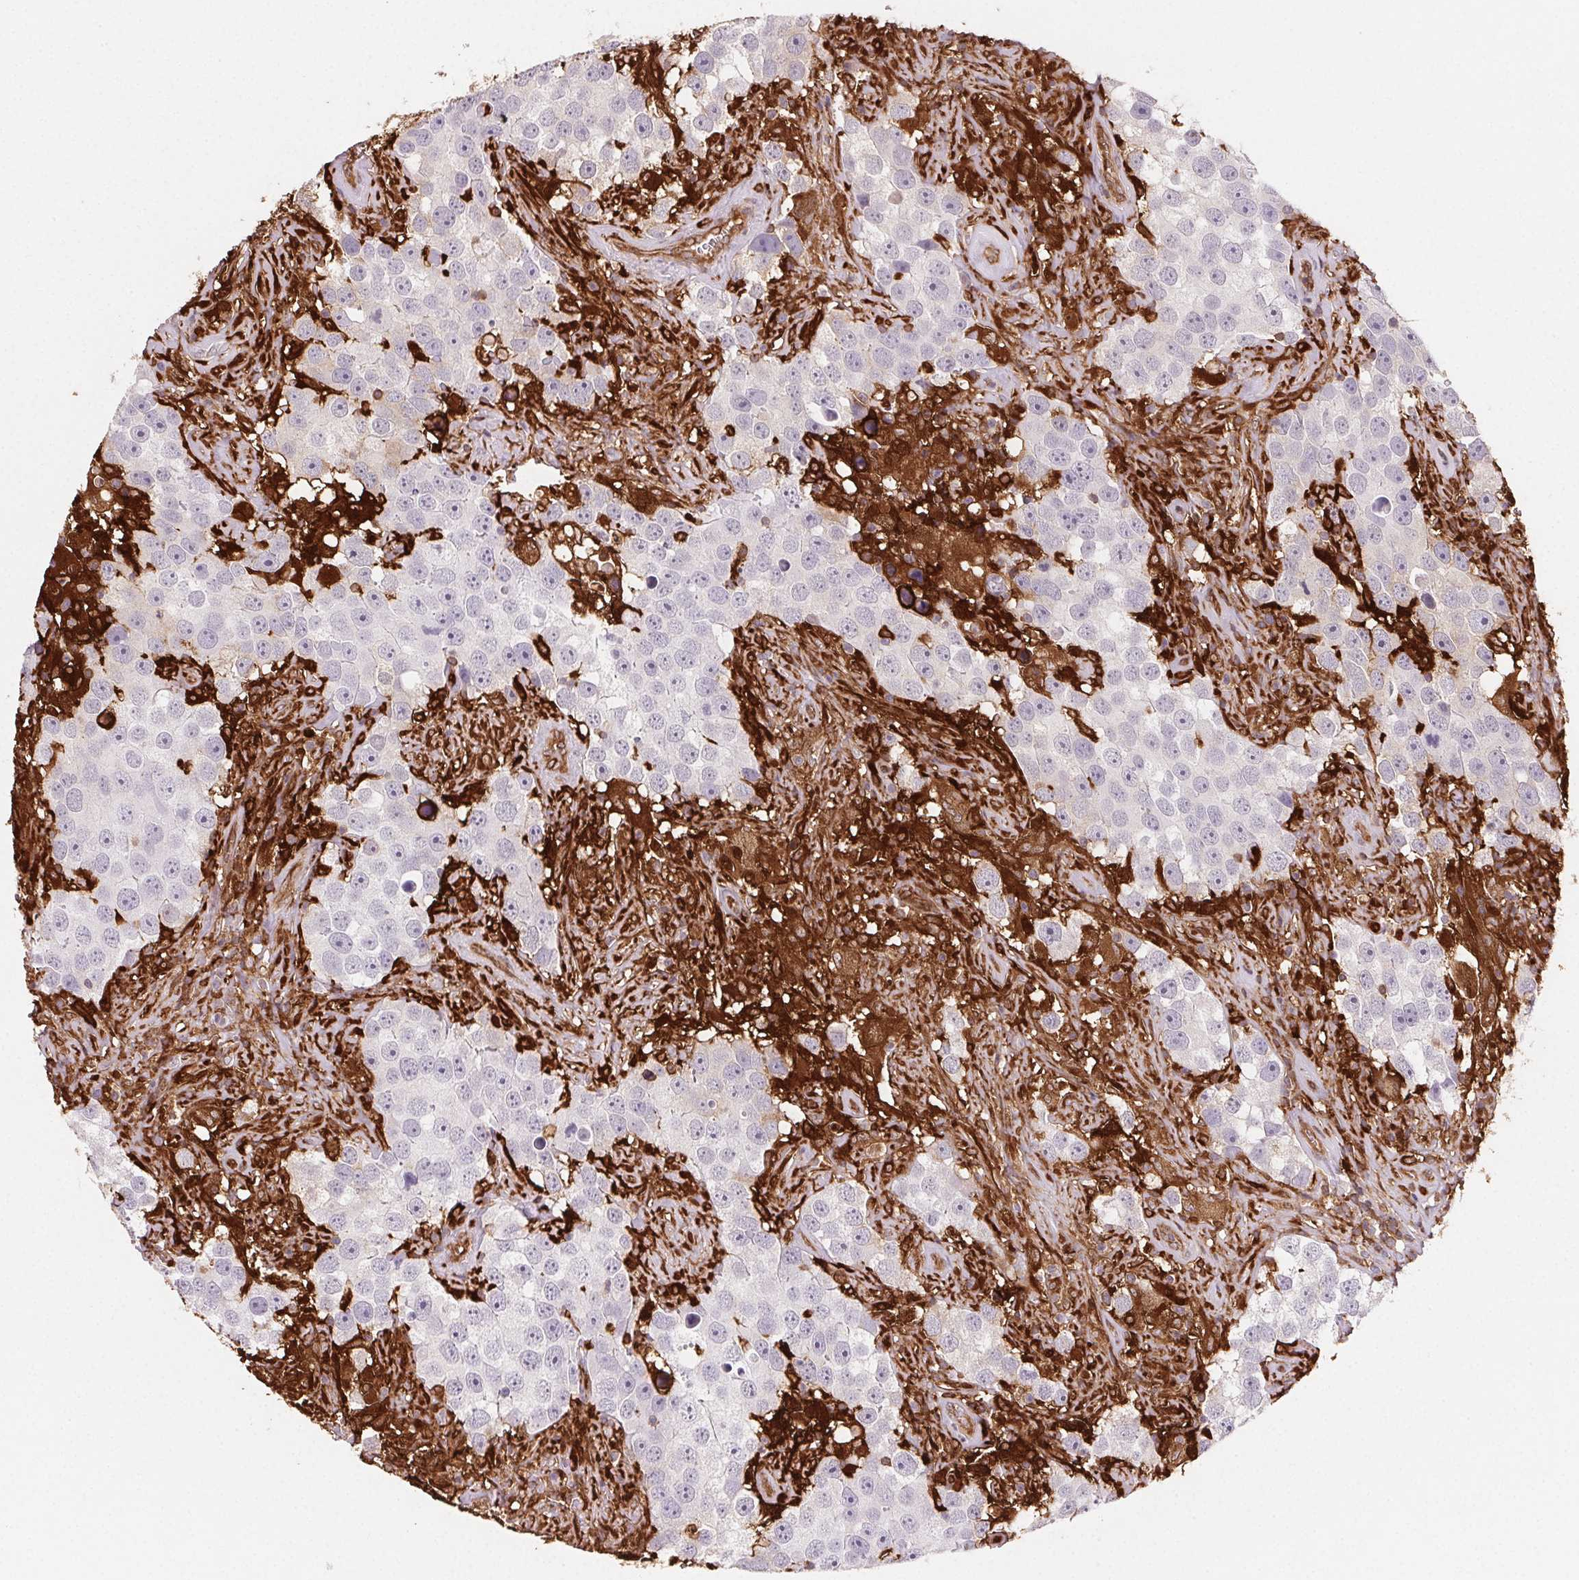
{"staining": {"intensity": "negative", "quantity": "none", "location": "none"}, "tissue": "testis cancer", "cell_type": "Tumor cells", "image_type": "cancer", "snomed": [{"axis": "morphology", "description": "Seminoma, NOS"}, {"axis": "topography", "description": "Testis"}], "caption": "Immunohistochemistry (IHC) of seminoma (testis) demonstrates no expression in tumor cells.", "gene": "GBP1", "patient": {"sex": "male", "age": 49}}